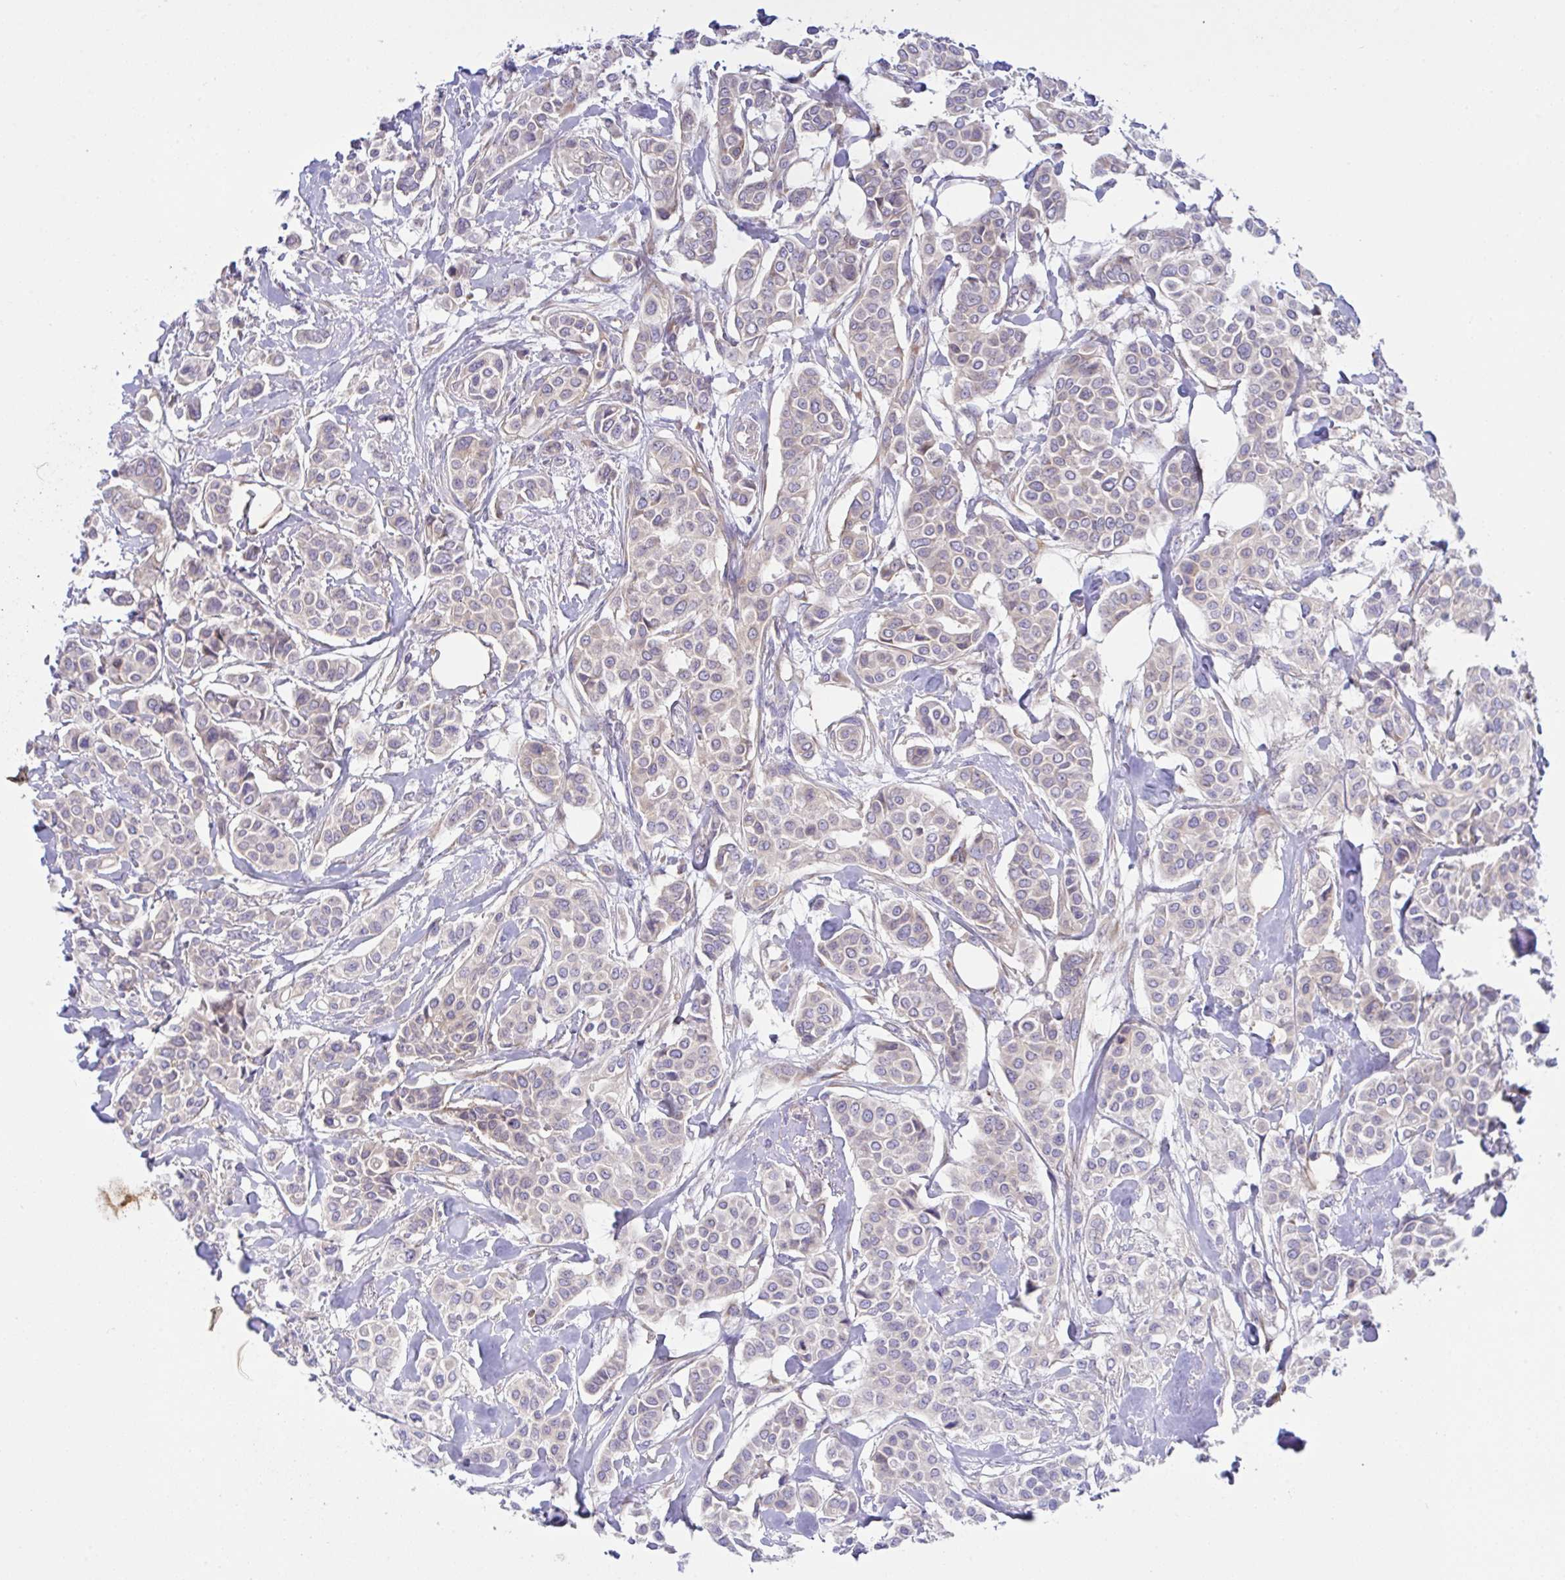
{"staining": {"intensity": "weak", "quantity": "25%-75%", "location": "cytoplasmic/membranous"}, "tissue": "breast cancer", "cell_type": "Tumor cells", "image_type": "cancer", "snomed": [{"axis": "morphology", "description": "Lobular carcinoma"}, {"axis": "topography", "description": "Breast"}], "caption": "The image exhibits a brown stain indicating the presence of a protein in the cytoplasmic/membranous of tumor cells in breast cancer.", "gene": "FAU", "patient": {"sex": "female", "age": 51}}